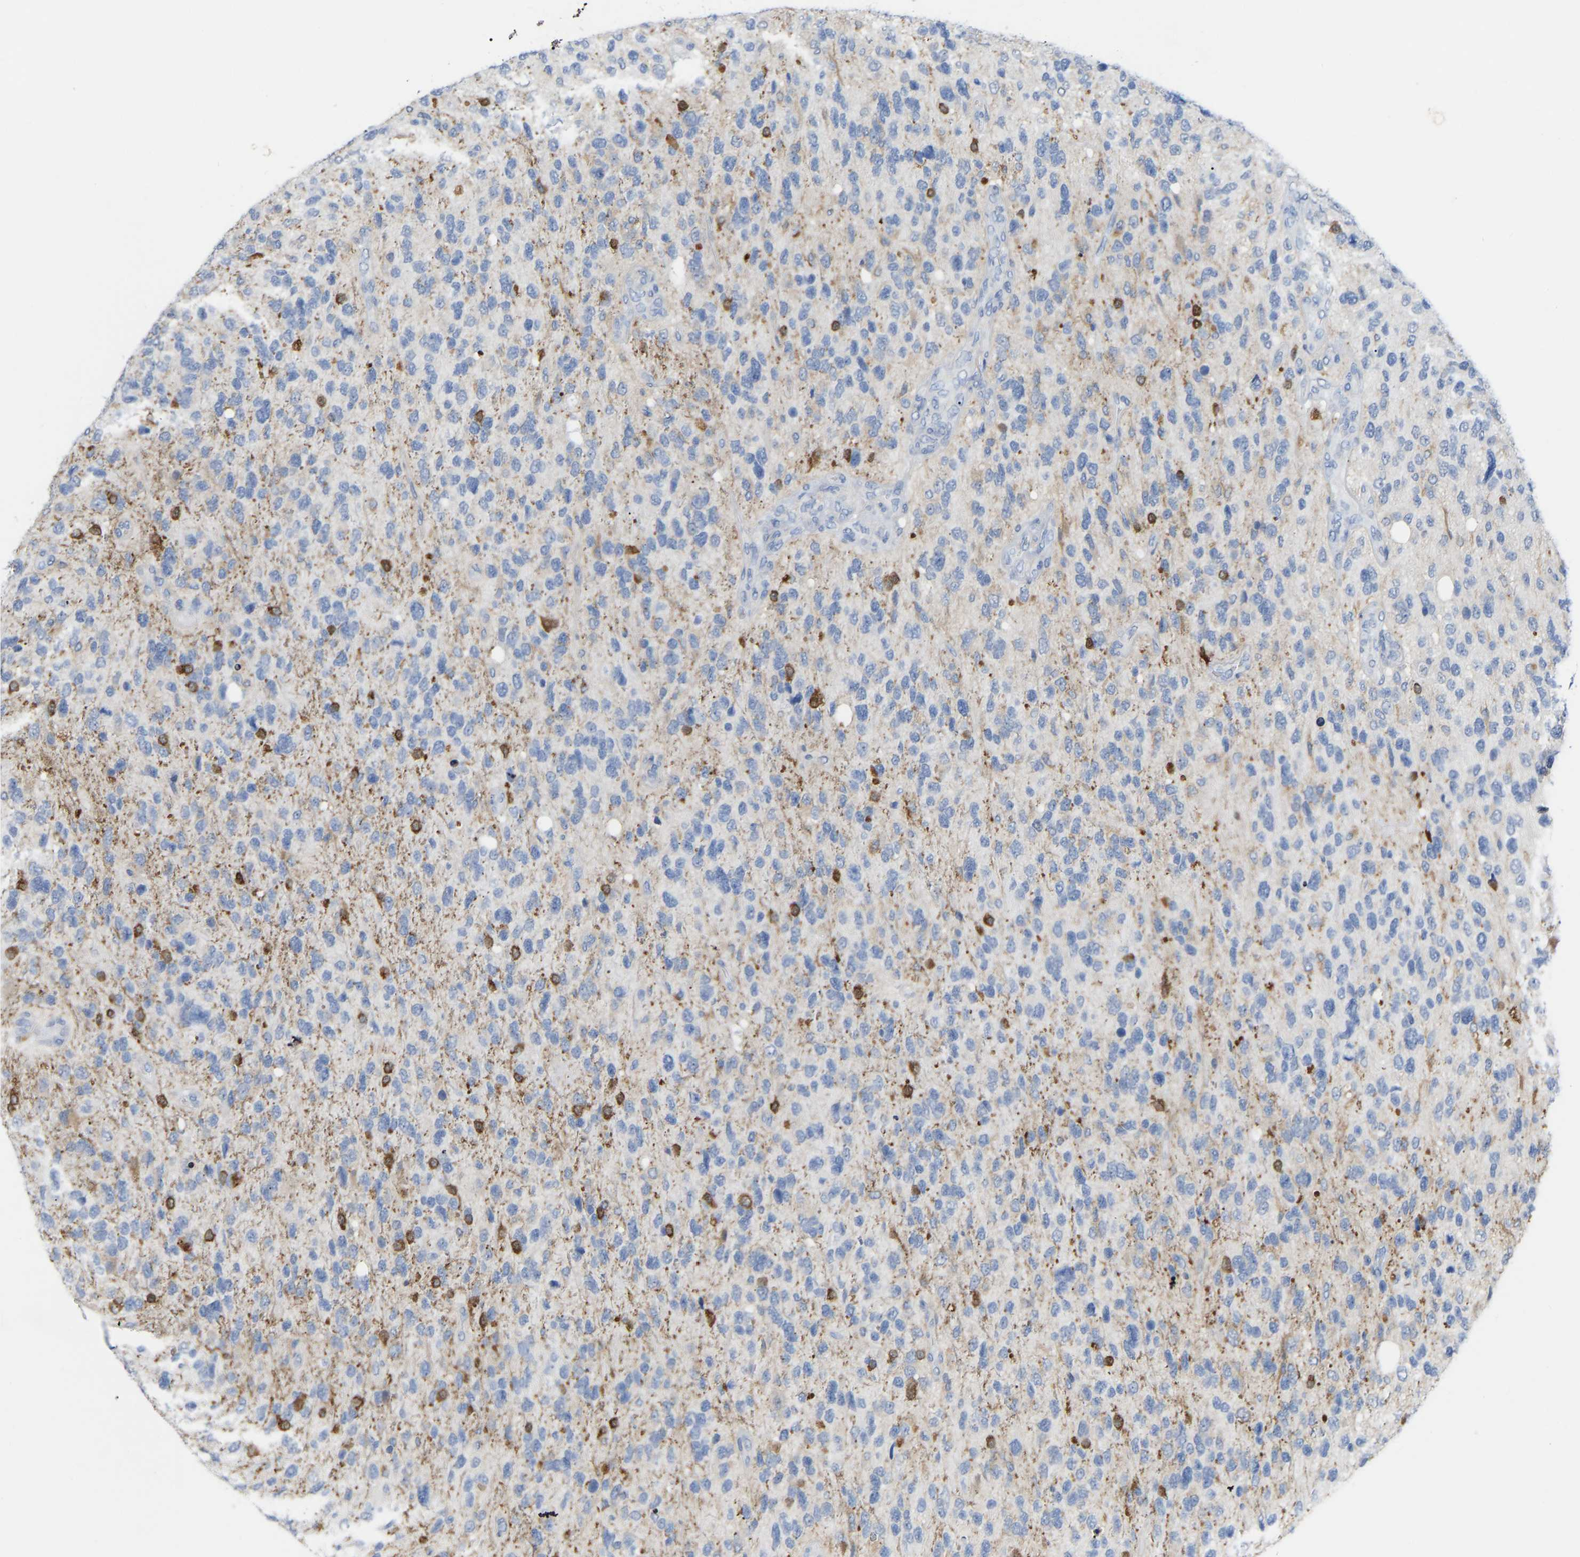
{"staining": {"intensity": "moderate", "quantity": "<25%", "location": "cytoplasmic/membranous"}, "tissue": "glioma", "cell_type": "Tumor cells", "image_type": "cancer", "snomed": [{"axis": "morphology", "description": "Glioma, malignant, High grade"}, {"axis": "topography", "description": "Brain"}], "caption": "This histopathology image shows immunohistochemistry staining of malignant high-grade glioma, with low moderate cytoplasmic/membranous expression in approximately <25% of tumor cells.", "gene": "ABTB2", "patient": {"sex": "female", "age": 58}}